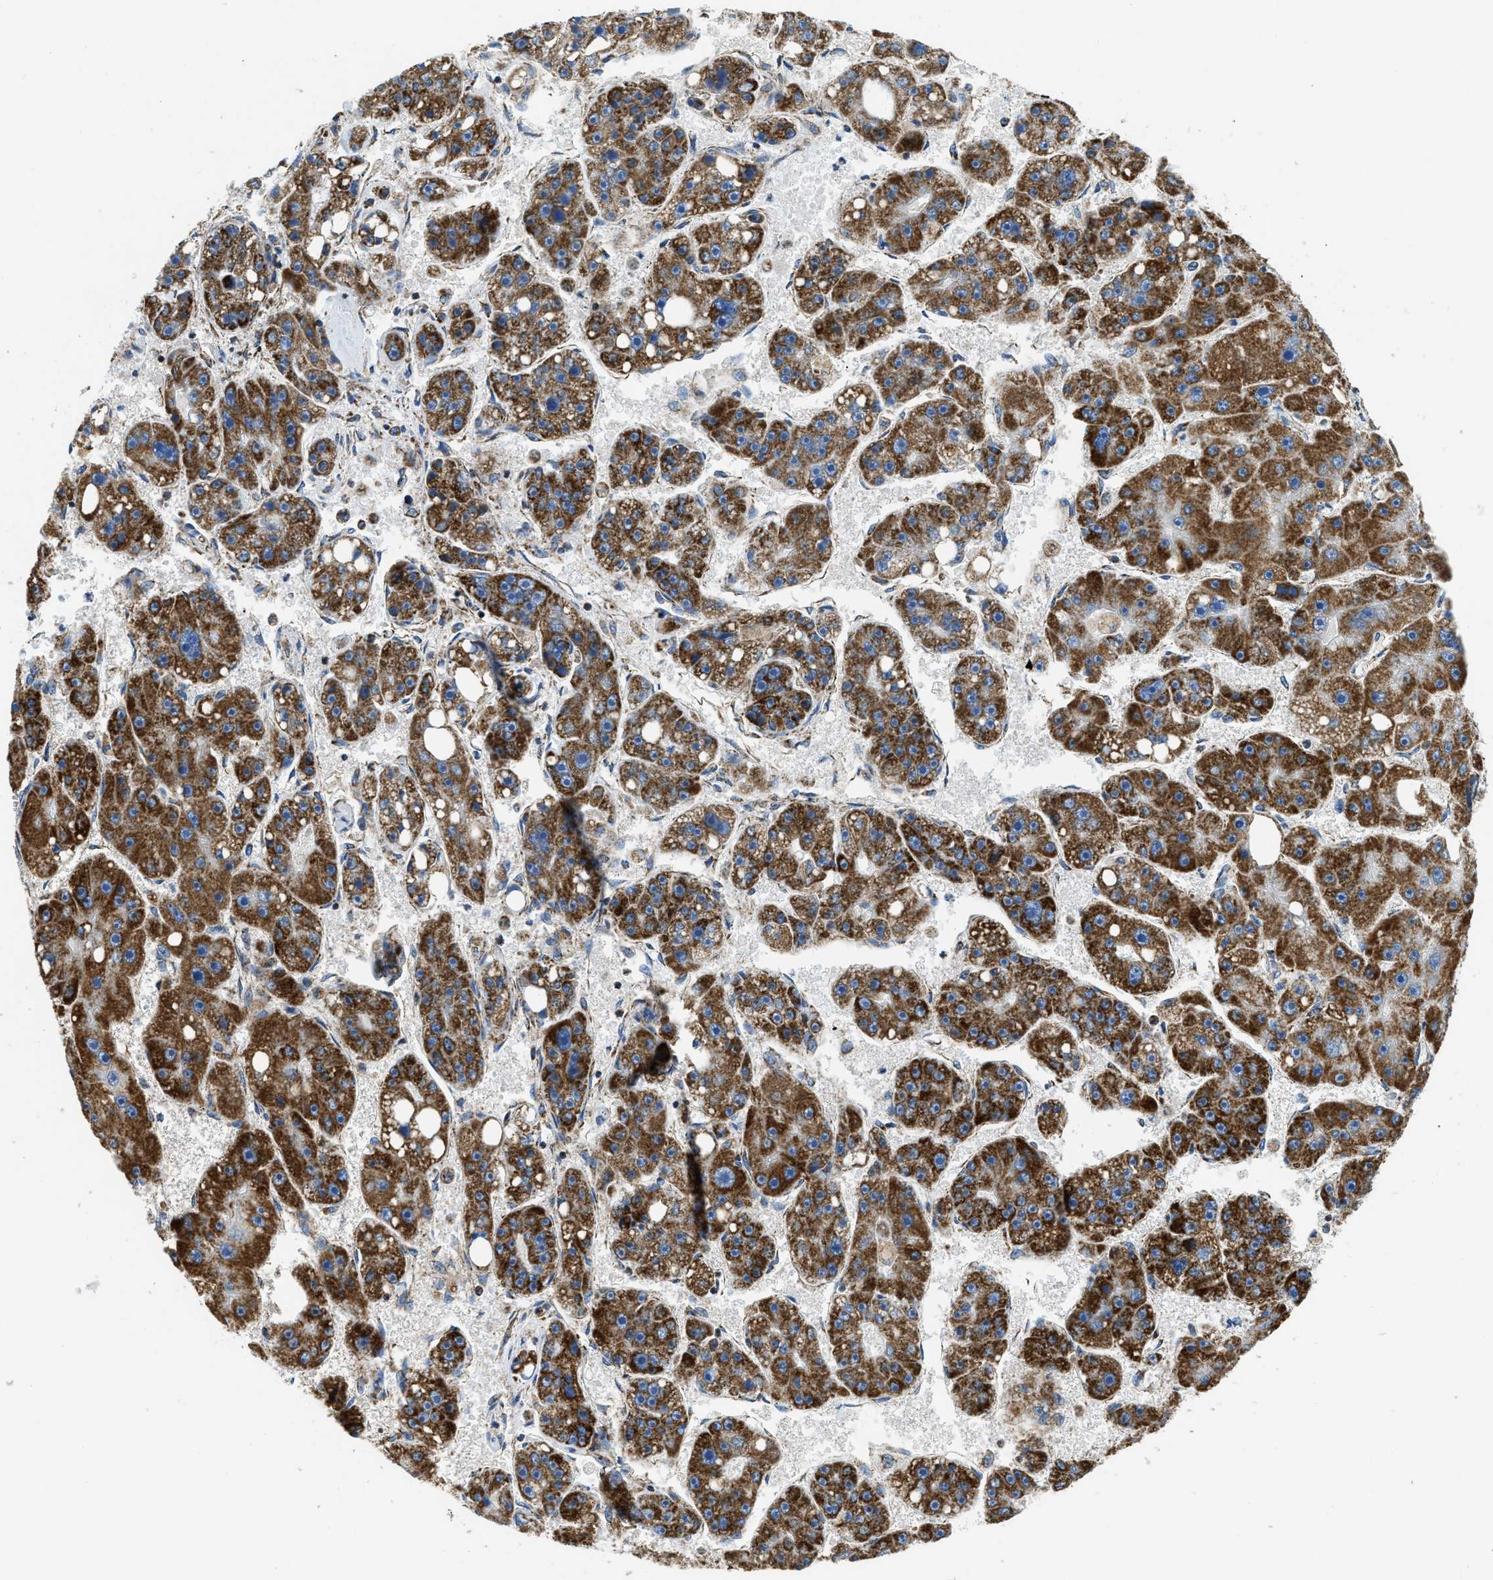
{"staining": {"intensity": "strong", "quantity": ">75%", "location": "cytoplasmic/membranous"}, "tissue": "liver cancer", "cell_type": "Tumor cells", "image_type": "cancer", "snomed": [{"axis": "morphology", "description": "Carcinoma, Hepatocellular, NOS"}, {"axis": "topography", "description": "Liver"}], "caption": "Immunohistochemical staining of human liver hepatocellular carcinoma shows strong cytoplasmic/membranous protein expression in about >75% of tumor cells.", "gene": "STK33", "patient": {"sex": "female", "age": 61}}